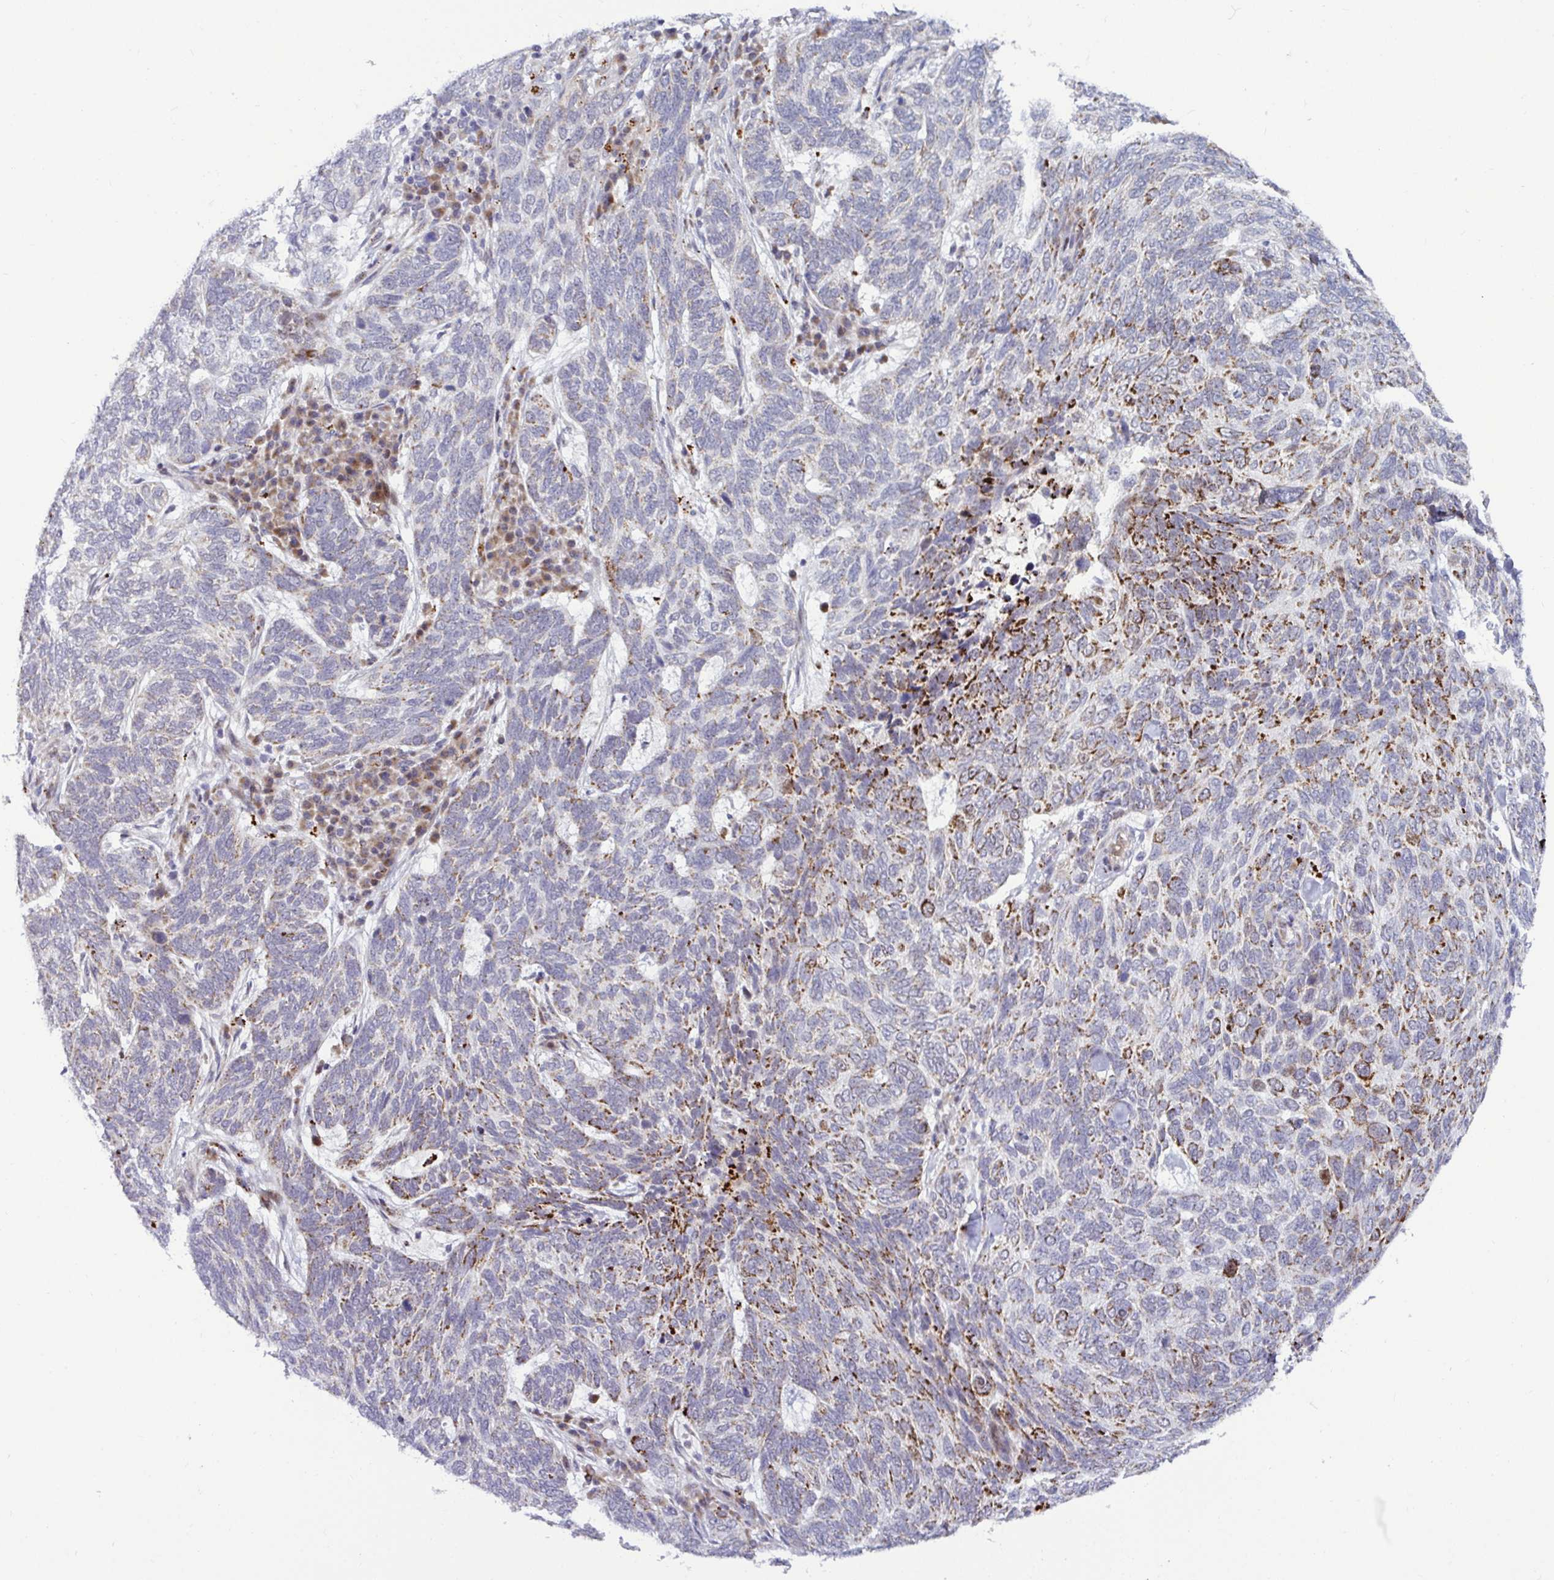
{"staining": {"intensity": "moderate", "quantity": "25%-75%", "location": "cytoplasmic/membranous"}, "tissue": "skin cancer", "cell_type": "Tumor cells", "image_type": "cancer", "snomed": [{"axis": "morphology", "description": "Basal cell carcinoma"}, {"axis": "topography", "description": "Skin"}], "caption": "Tumor cells demonstrate medium levels of moderate cytoplasmic/membranous positivity in approximately 25%-75% of cells in human skin cancer.", "gene": "DZIP1", "patient": {"sex": "female", "age": 65}}